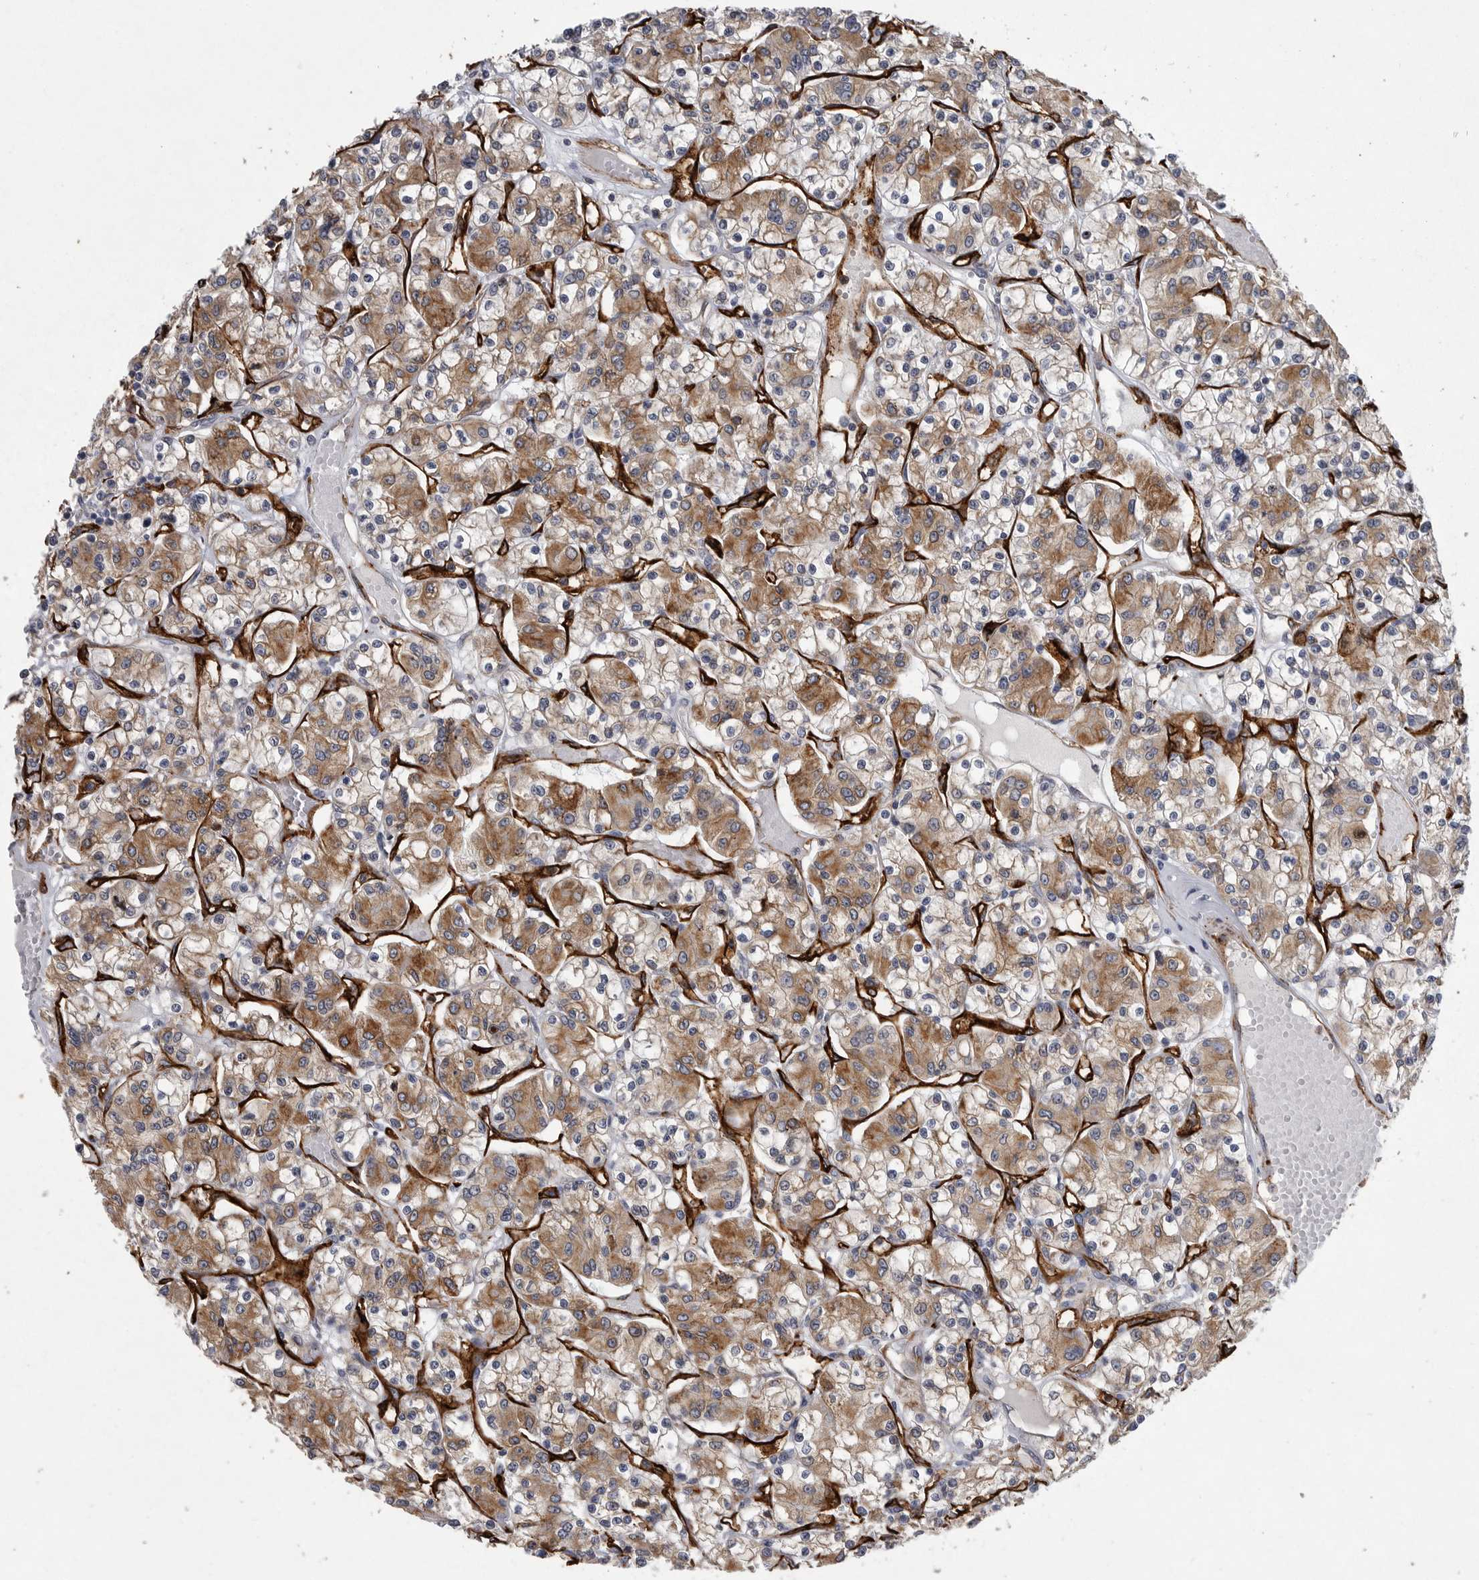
{"staining": {"intensity": "moderate", "quantity": ">75%", "location": "cytoplasmic/membranous"}, "tissue": "renal cancer", "cell_type": "Tumor cells", "image_type": "cancer", "snomed": [{"axis": "morphology", "description": "Adenocarcinoma, NOS"}, {"axis": "topography", "description": "Kidney"}], "caption": "The histopathology image shows immunohistochemical staining of renal adenocarcinoma. There is moderate cytoplasmic/membranous staining is appreciated in about >75% of tumor cells.", "gene": "MINPP1", "patient": {"sex": "female", "age": 59}}